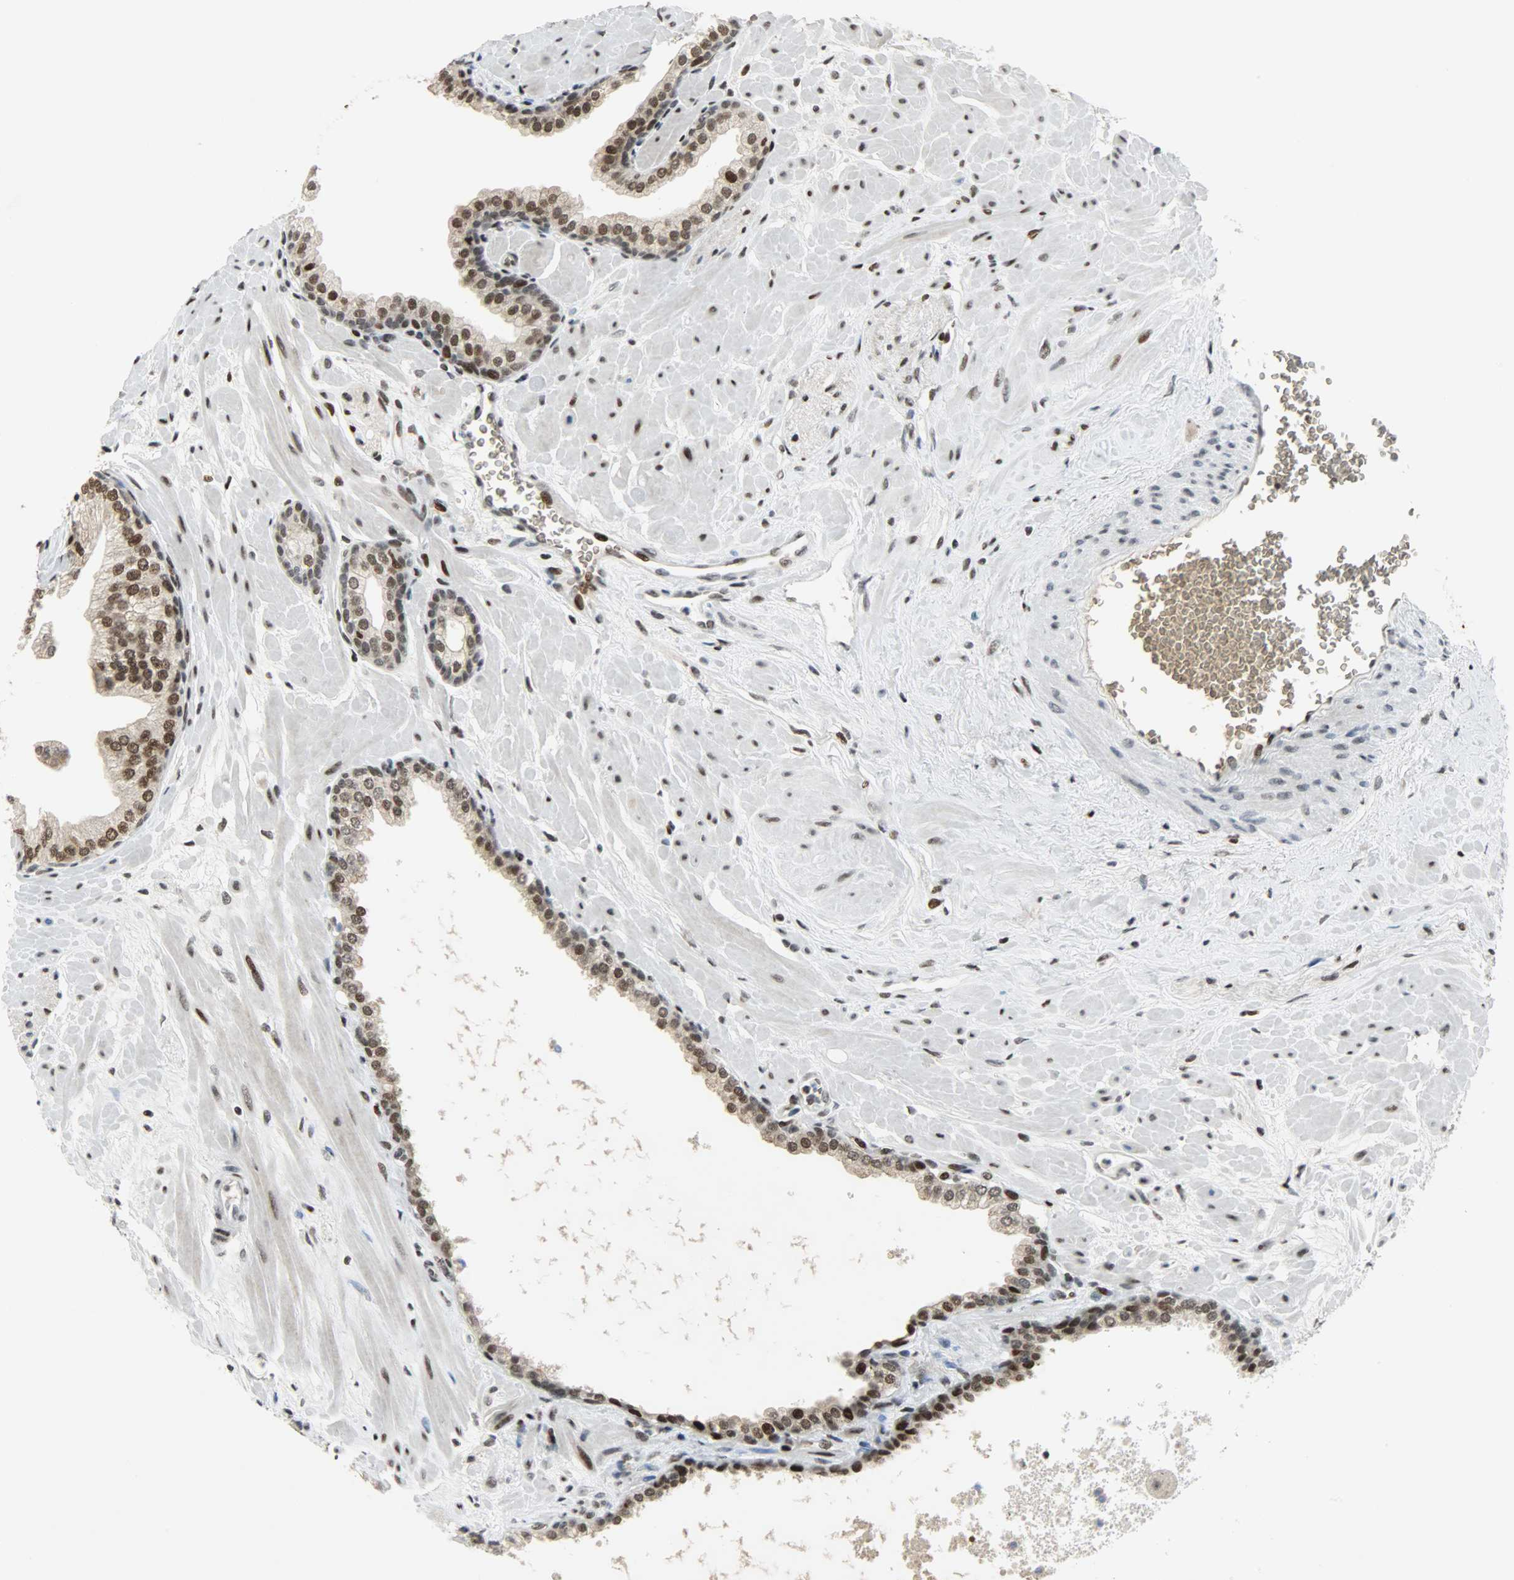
{"staining": {"intensity": "moderate", "quantity": ">75%", "location": "cytoplasmic/membranous,nuclear"}, "tissue": "prostate", "cell_type": "Glandular cells", "image_type": "normal", "snomed": [{"axis": "morphology", "description": "Normal tissue, NOS"}, {"axis": "topography", "description": "Prostate"}], "caption": "Prostate stained with immunohistochemistry (IHC) displays moderate cytoplasmic/membranous,nuclear expression in about >75% of glandular cells.", "gene": "SNAI1", "patient": {"sex": "male", "age": 60}}